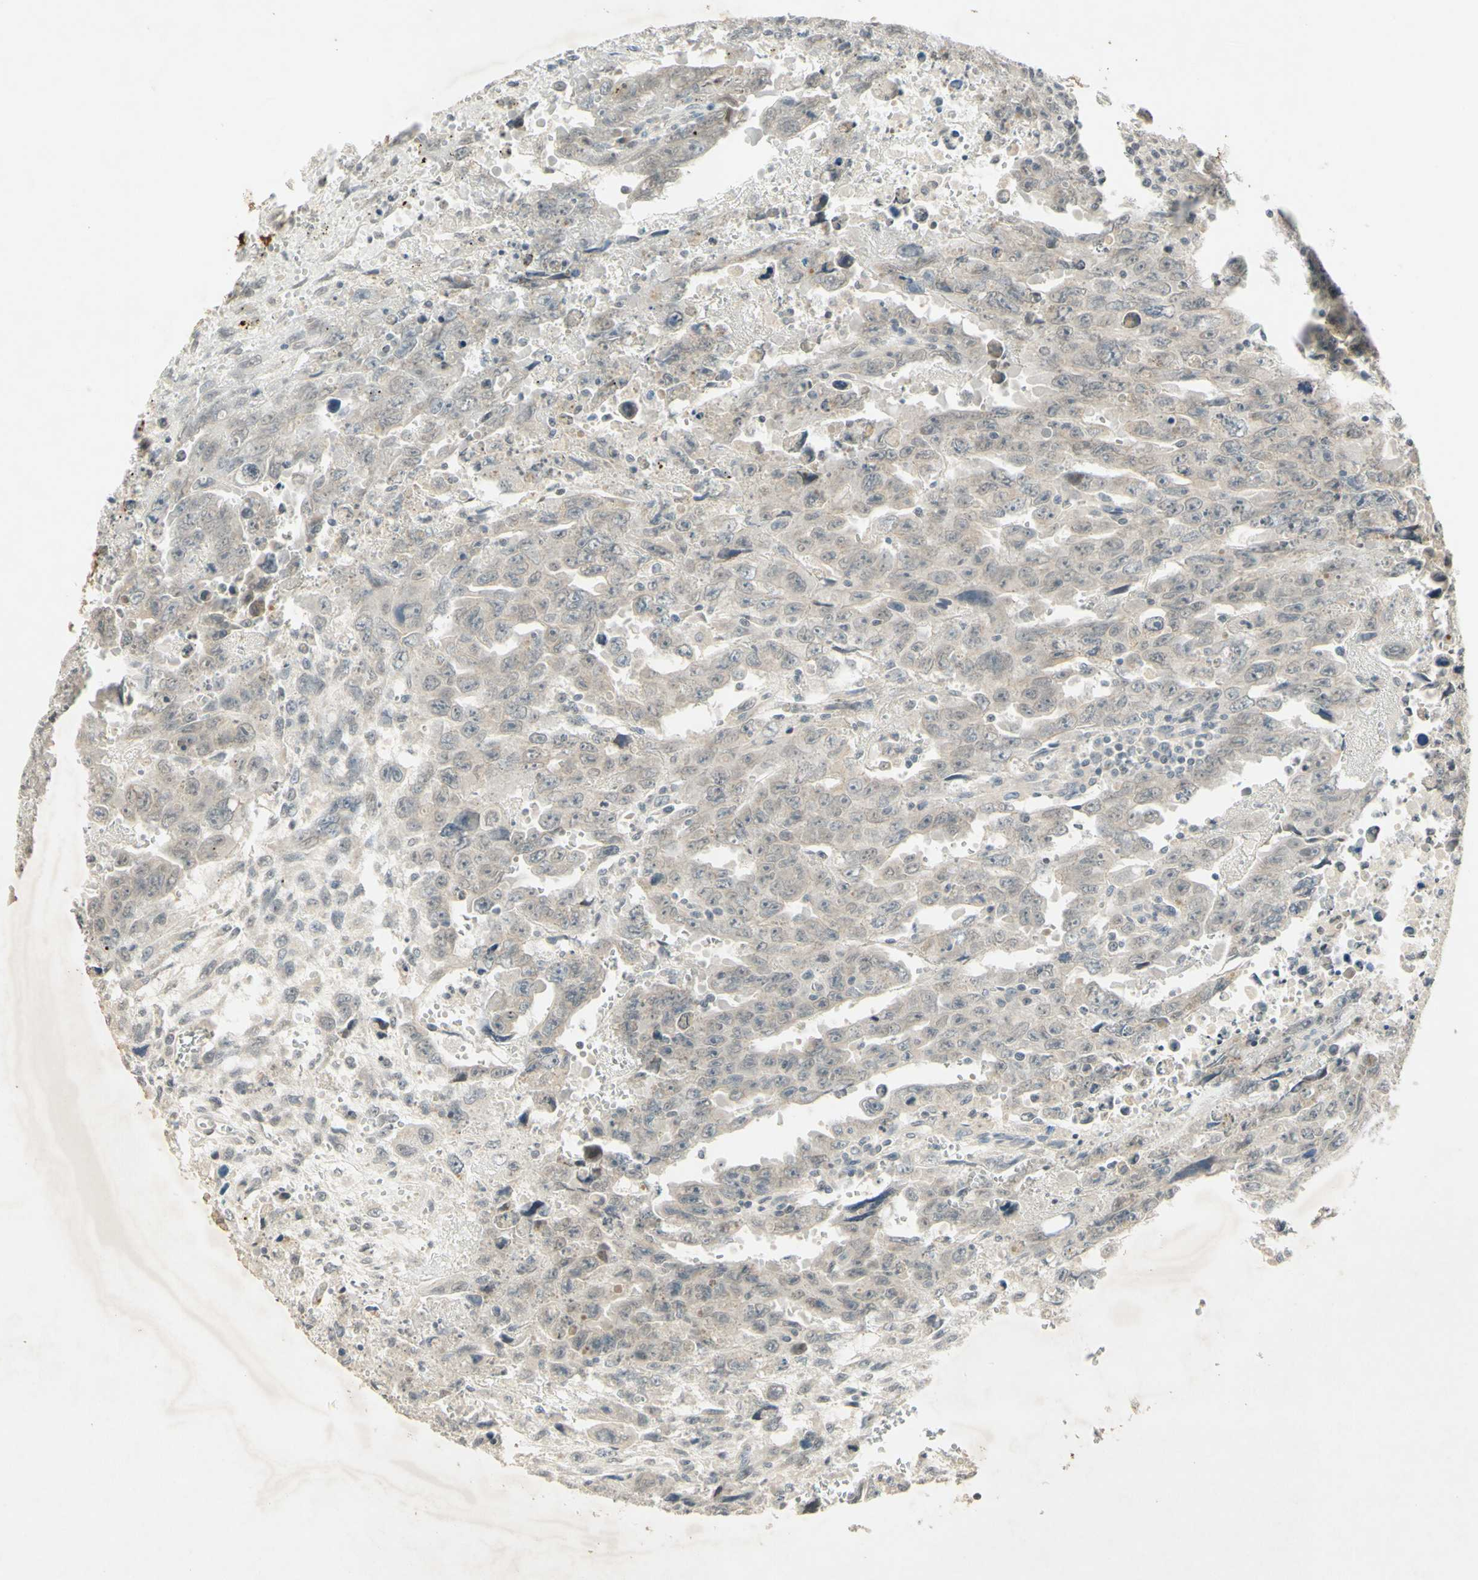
{"staining": {"intensity": "negative", "quantity": "none", "location": "none"}, "tissue": "testis cancer", "cell_type": "Tumor cells", "image_type": "cancer", "snomed": [{"axis": "morphology", "description": "Carcinoma, Embryonal, NOS"}, {"axis": "topography", "description": "Testis"}], "caption": "The immunohistochemistry micrograph has no significant staining in tumor cells of embryonal carcinoma (testis) tissue. (IHC, brightfield microscopy, high magnification).", "gene": "GLI1", "patient": {"sex": "male", "age": 28}}